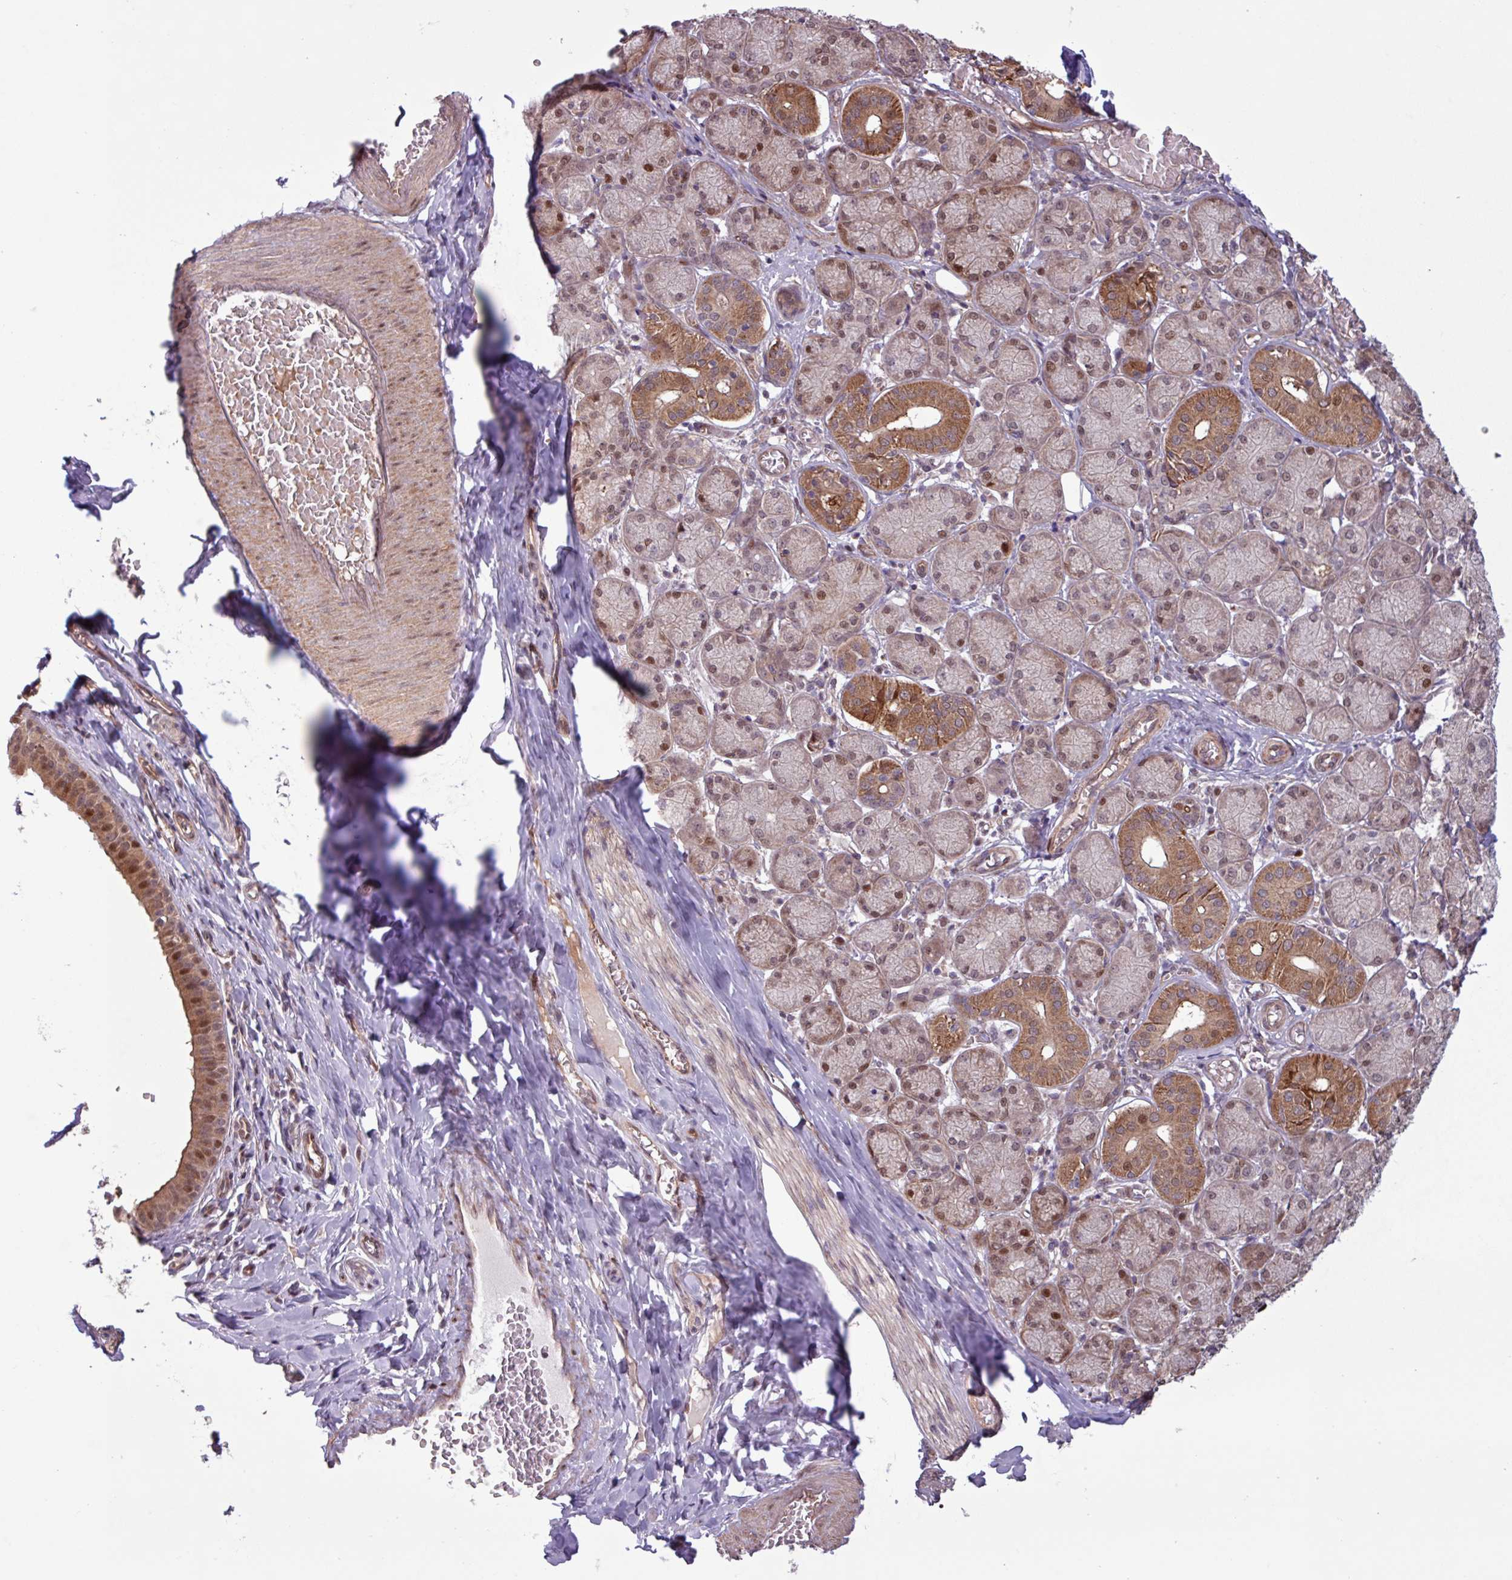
{"staining": {"intensity": "negative", "quantity": "none", "location": "none"}, "tissue": "adipose tissue", "cell_type": "Adipocytes", "image_type": "normal", "snomed": [{"axis": "morphology", "description": "Normal tissue, NOS"}, {"axis": "topography", "description": "Salivary gland"}, {"axis": "topography", "description": "Peripheral nerve tissue"}], "caption": "Immunohistochemistry micrograph of normal adipose tissue: human adipose tissue stained with DAB exhibits no significant protein expression in adipocytes.", "gene": "PDPR", "patient": {"sex": "female", "age": 24}}